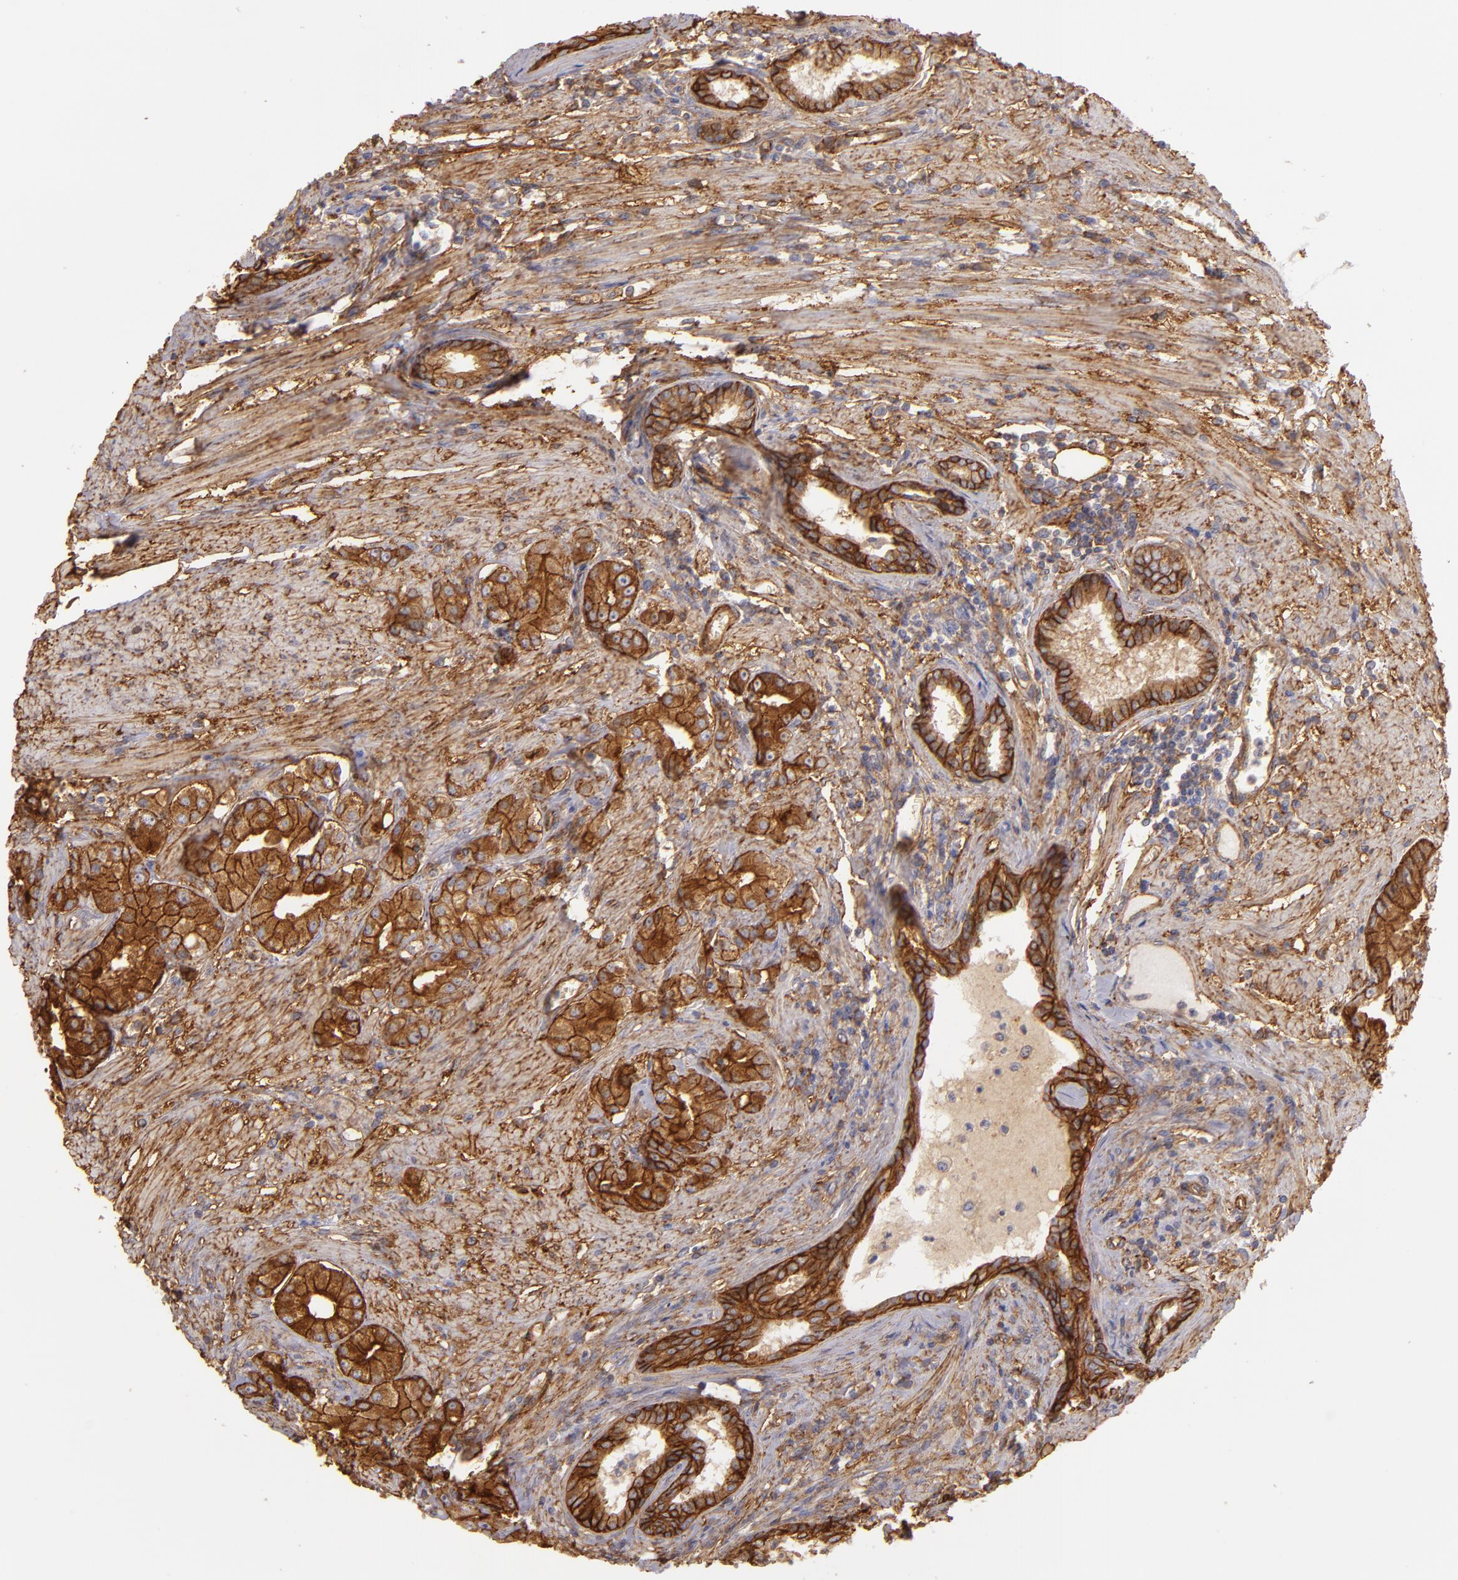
{"staining": {"intensity": "strong", "quantity": ">75%", "location": "cytoplasmic/membranous"}, "tissue": "prostate cancer", "cell_type": "Tumor cells", "image_type": "cancer", "snomed": [{"axis": "morphology", "description": "Adenocarcinoma, Medium grade"}, {"axis": "topography", "description": "Prostate"}], "caption": "This is a micrograph of immunohistochemistry (IHC) staining of prostate cancer, which shows strong positivity in the cytoplasmic/membranous of tumor cells.", "gene": "CD151", "patient": {"sex": "male", "age": 72}}